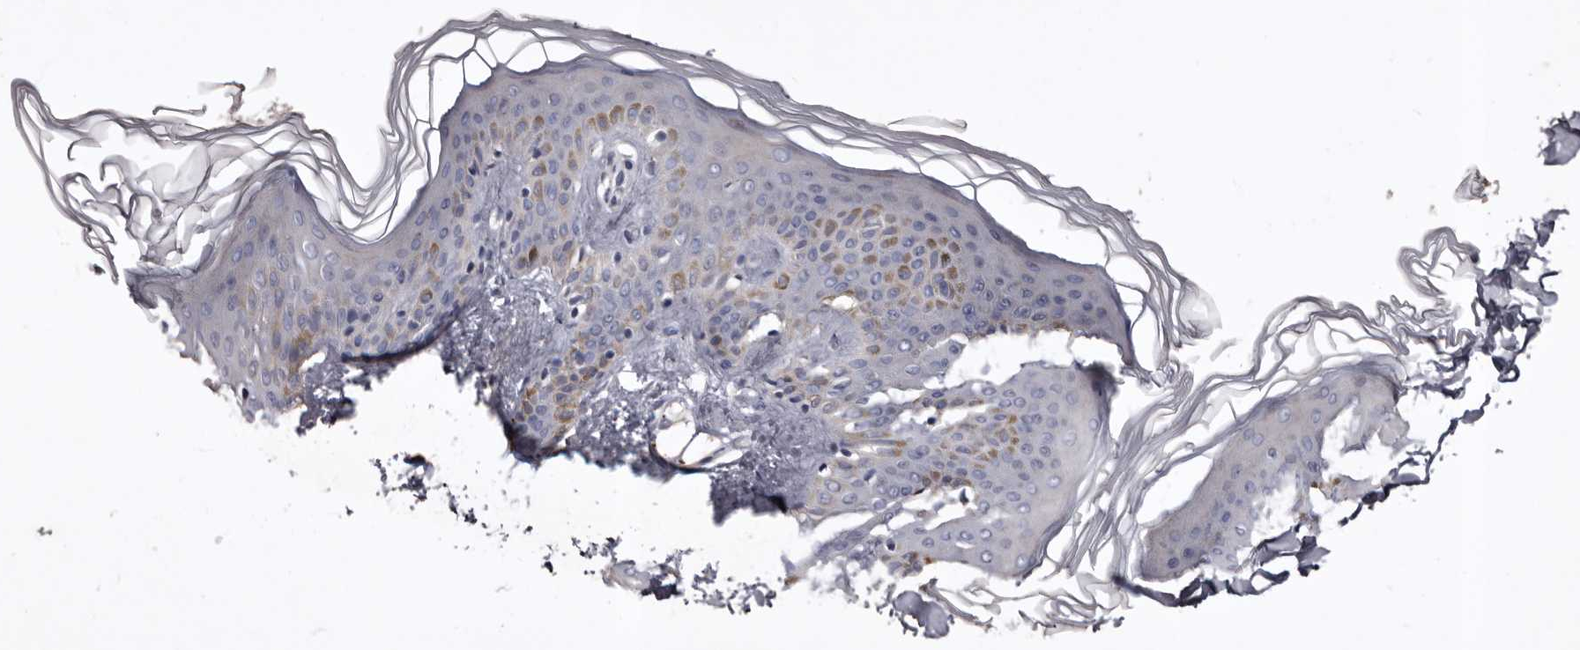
{"staining": {"intensity": "negative", "quantity": "none", "location": "none"}, "tissue": "skin", "cell_type": "Fibroblasts", "image_type": "normal", "snomed": [{"axis": "morphology", "description": "Normal tissue, NOS"}, {"axis": "morphology", "description": "Neoplasm, benign, NOS"}, {"axis": "topography", "description": "Skin"}, {"axis": "topography", "description": "Soft tissue"}], "caption": "Immunohistochemical staining of normal human skin shows no significant expression in fibroblasts.", "gene": "SLC10A4", "patient": {"sex": "male", "age": 26}}